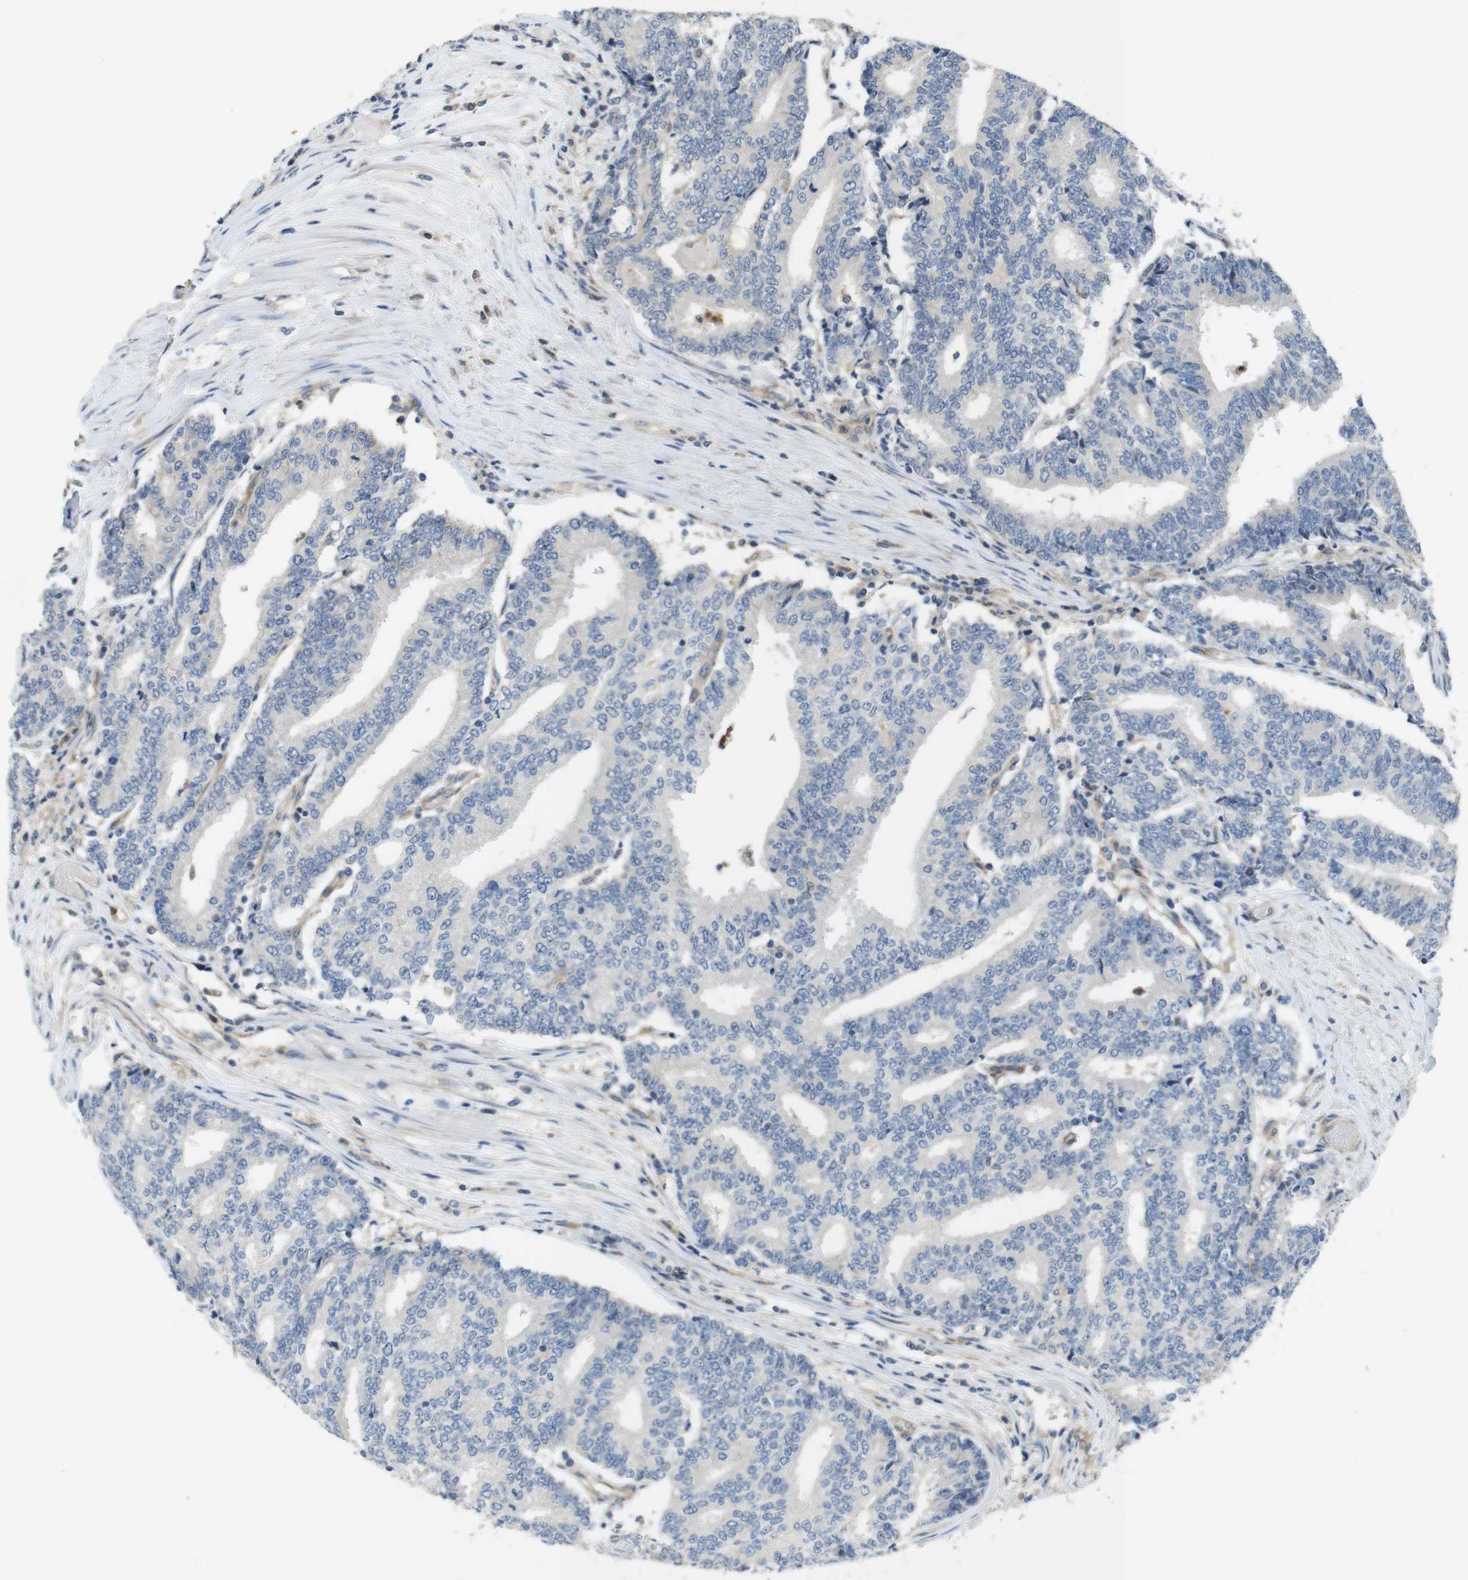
{"staining": {"intensity": "negative", "quantity": "none", "location": "none"}, "tissue": "prostate cancer", "cell_type": "Tumor cells", "image_type": "cancer", "snomed": [{"axis": "morphology", "description": "Normal tissue, NOS"}, {"axis": "morphology", "description": "Adenocarcinoma, High grade"}, {"axis": "topography", "description": "Prostate"}, {"axis": "topography", "description": "Seminal veicle"}], "caption": "This is a photomicrograph of immunohistochemistry (IHC) staining of adenocarcinoma (high-grade) (prostate), which shows no positivity in tumor cells.", "gene": "PCDH10", "patient": {"sex": "male", "age": 55}}